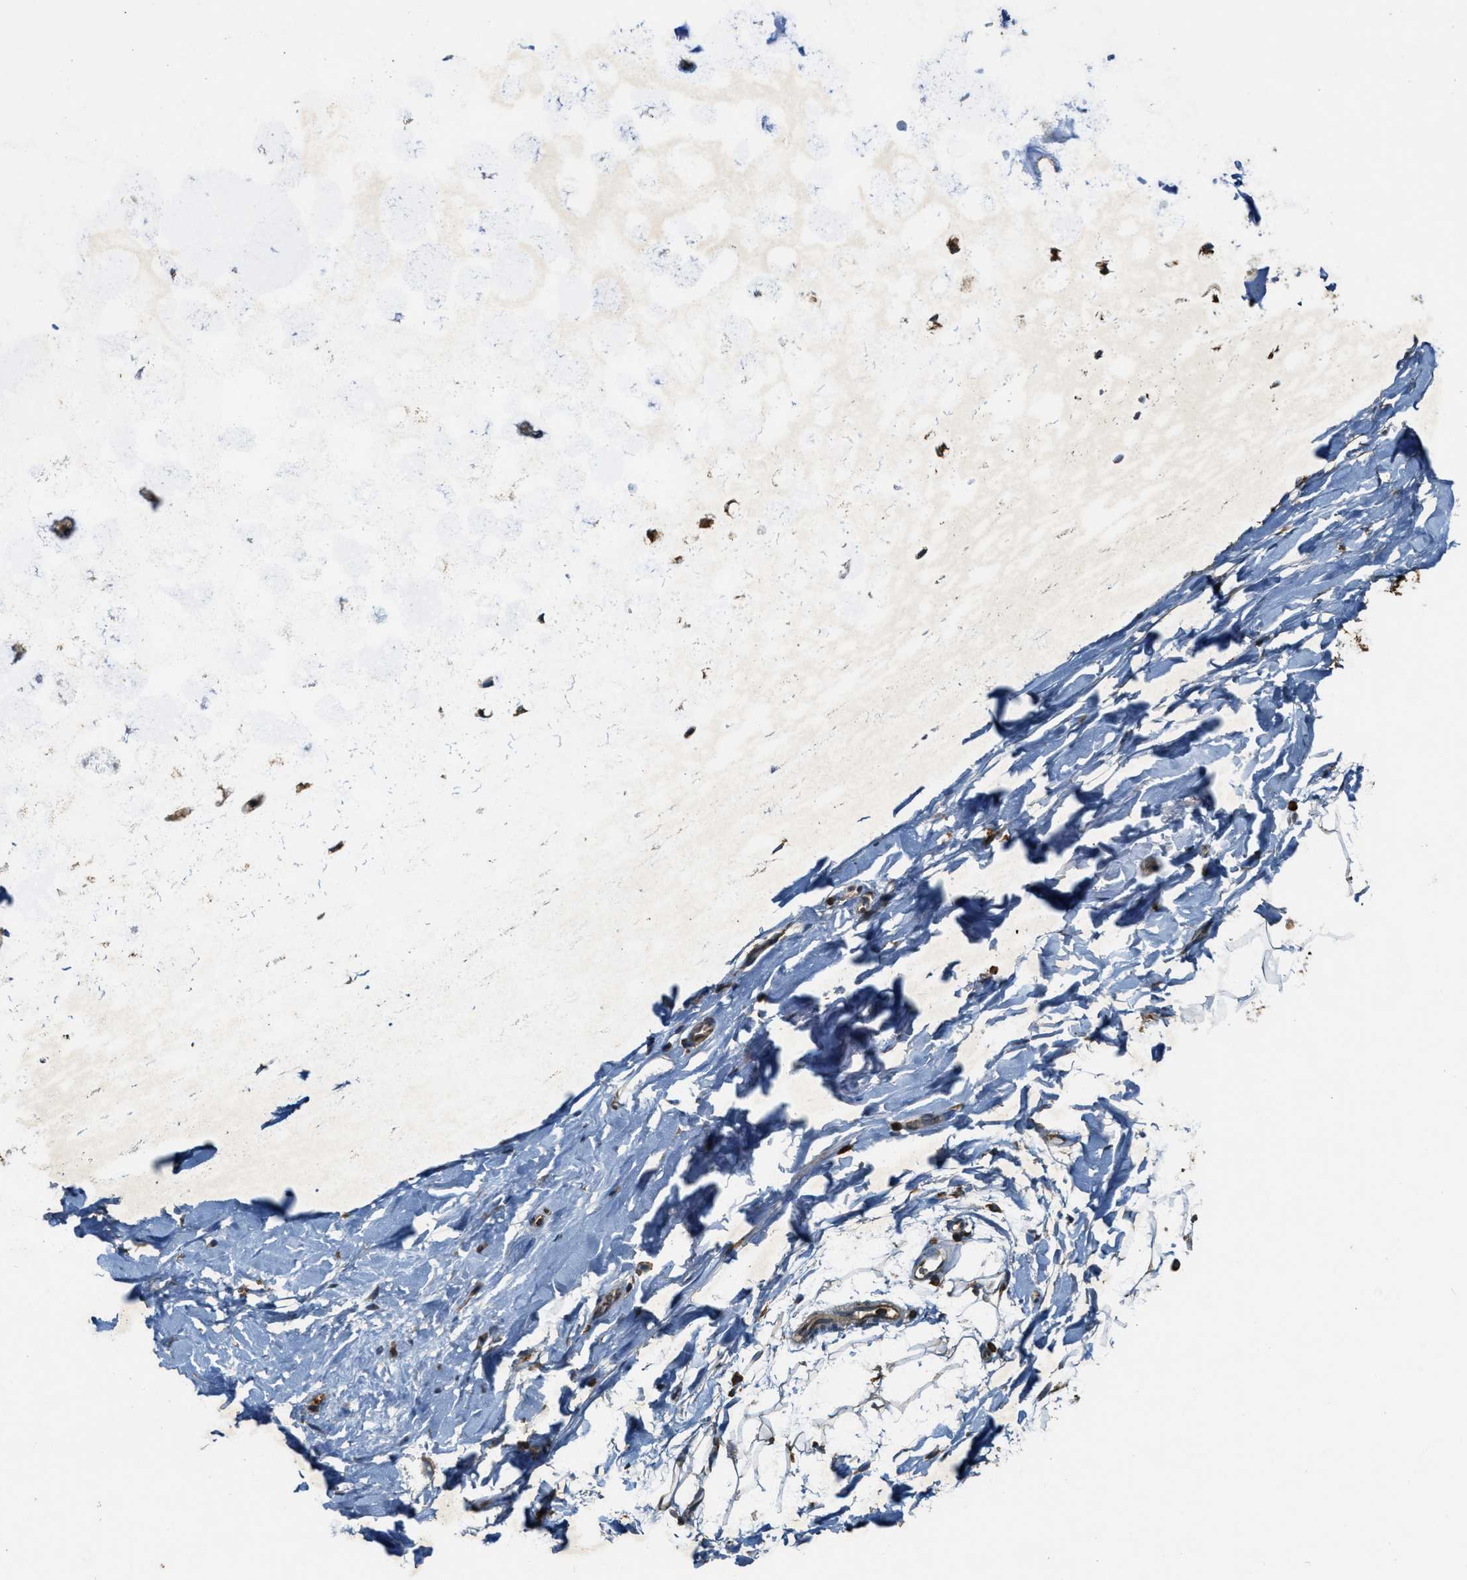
{"staining": {"intensity": "moderate", "quantity": ">75%", "location": "cytoplasmic/membranous"}, "tissue": "adipose tissue", "cell_type": "Adipocytes", "image_type": "normal", "snomed": [{"axis": "morphology", "description": "Normal tissue, NOS"}, {"axis": "topography", "description": "Cartilage tissue"}, {"axis": "topography", "description": "Bronchus"}], "caption": "Benign adipose tissue was stained to show a protein in brown. There is medium levels of moderate cytoplasmic/membranous staining in about >75% of adipocytes. (IHC, brightfield microscopy, high magnification).", "gene": "MAP3K8", "patient": {"sex": "female", "age": 53}}